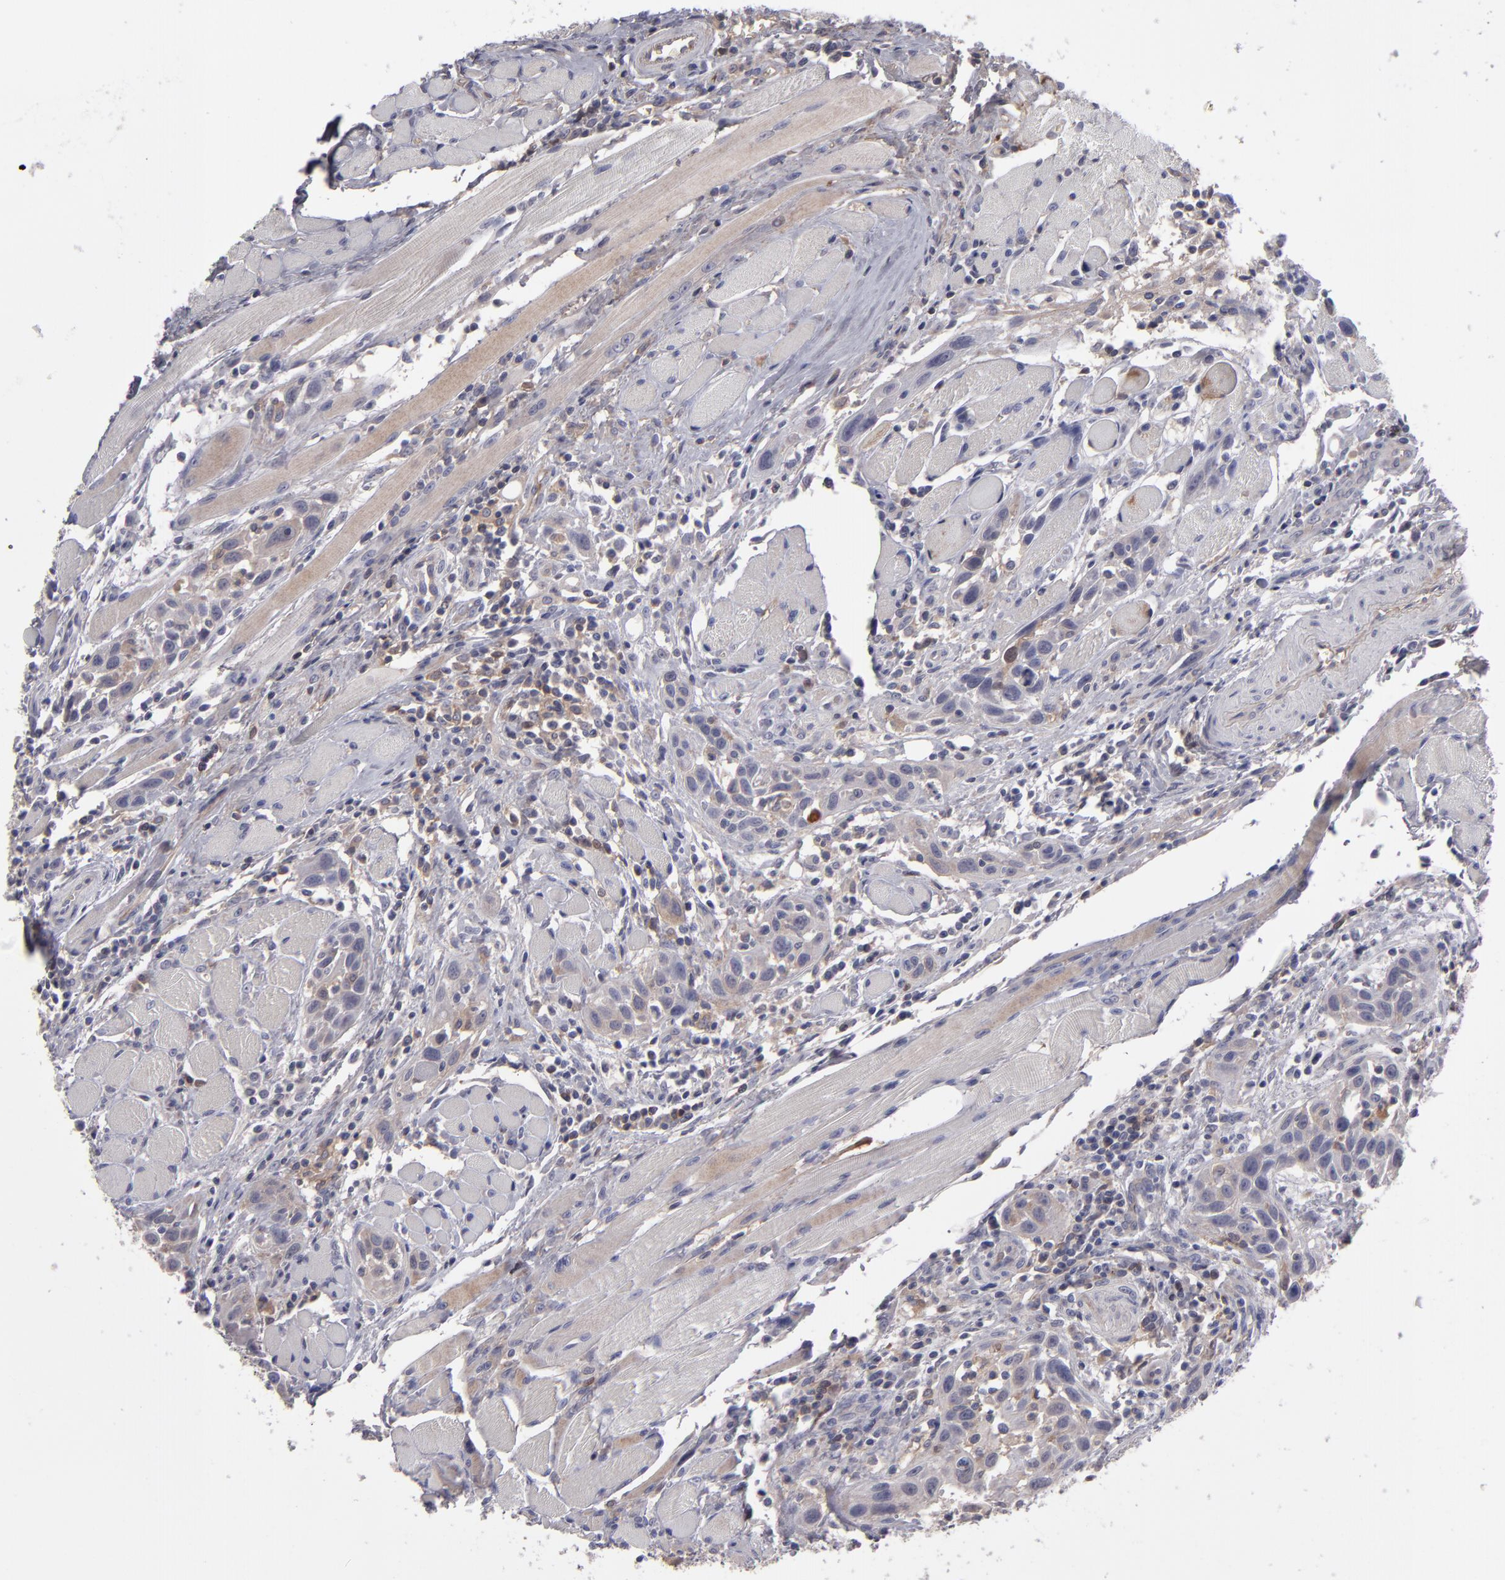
{"staining": {"intensity": "weak", "quantity": "25%-75%", "location": "cytoplasmic/membranous"}, "tissue": "head and neck cancer", "cell_type": "Tumor cells", "image_type": "cancer", "snomed": [{"axis": "morphology", "description": "Squamous cell carcinoma, NOS"}, {"axis": "topography", "description": "Oral tissue"}, {"axis": "topography", "description": "Head-Neck"}], "caption": "The image shows staining of head and neck cancer, revealing weak cytoplasmic/membranous protein staining (brown color) within tumor cells.", "gene": "ITIH4", "patient": {"sex": "female", "age": 50}}